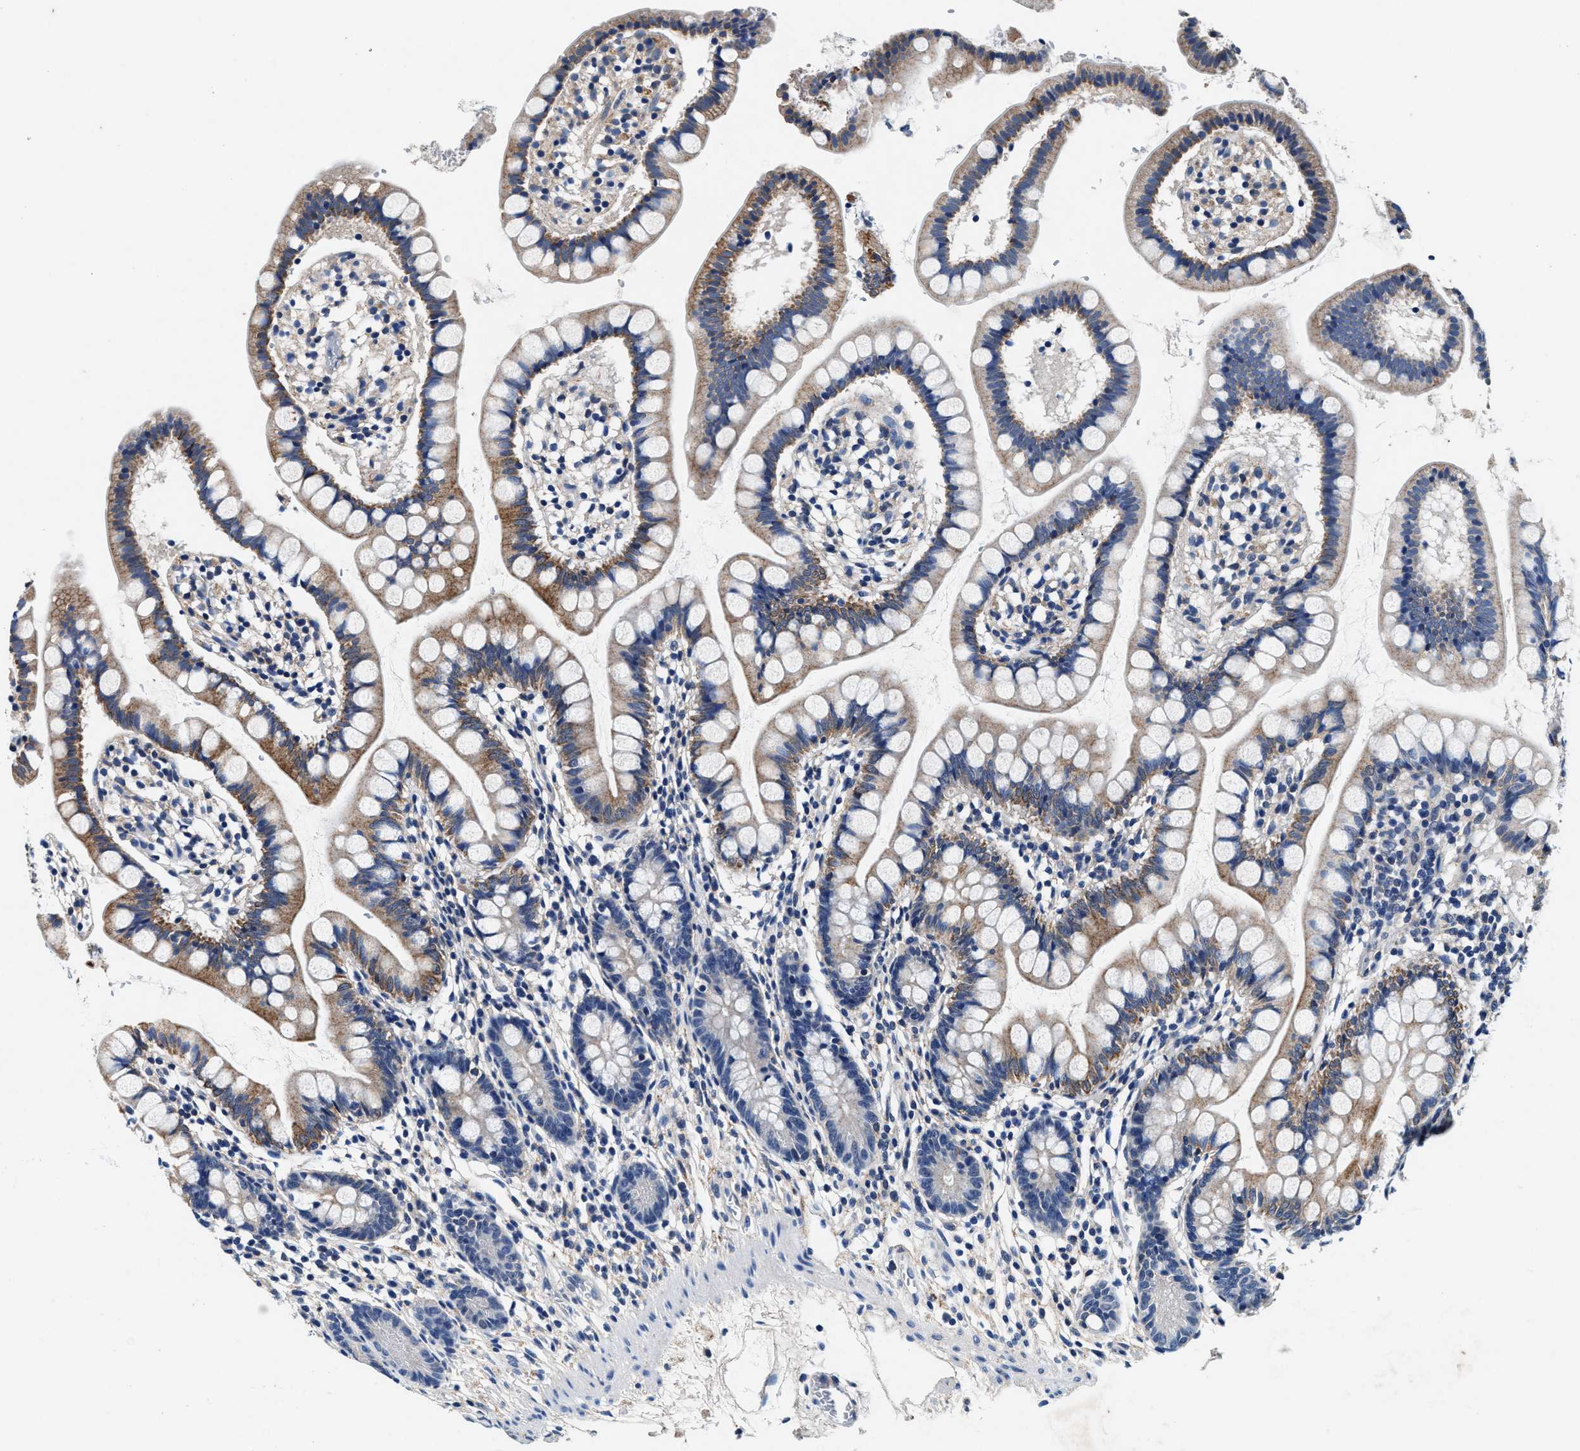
{"staining": {"intensity": "moderate", "quantity": "25%-75%", "location": "cytoplasmic/membranous"}, "tissue": "small intestine", "cell_type": "Glandular cells", "image_type": "normal", "snomed": [{"axis": "morphology", "description": "Normal tissue, NOS"}, {"axis": "topography", "description": "Small intestine"}], "caption": "Immunohistochemical staining of normal small intestine reveals medium levels of moderate cytoplasmic/membranous staining in about 25%-75% of glandular cells. (brown staining indicates protein expression, while blue staining denotes nuclei).", "gene": "SLC8A1", "patient": {"sex": "female", "age": 84}}